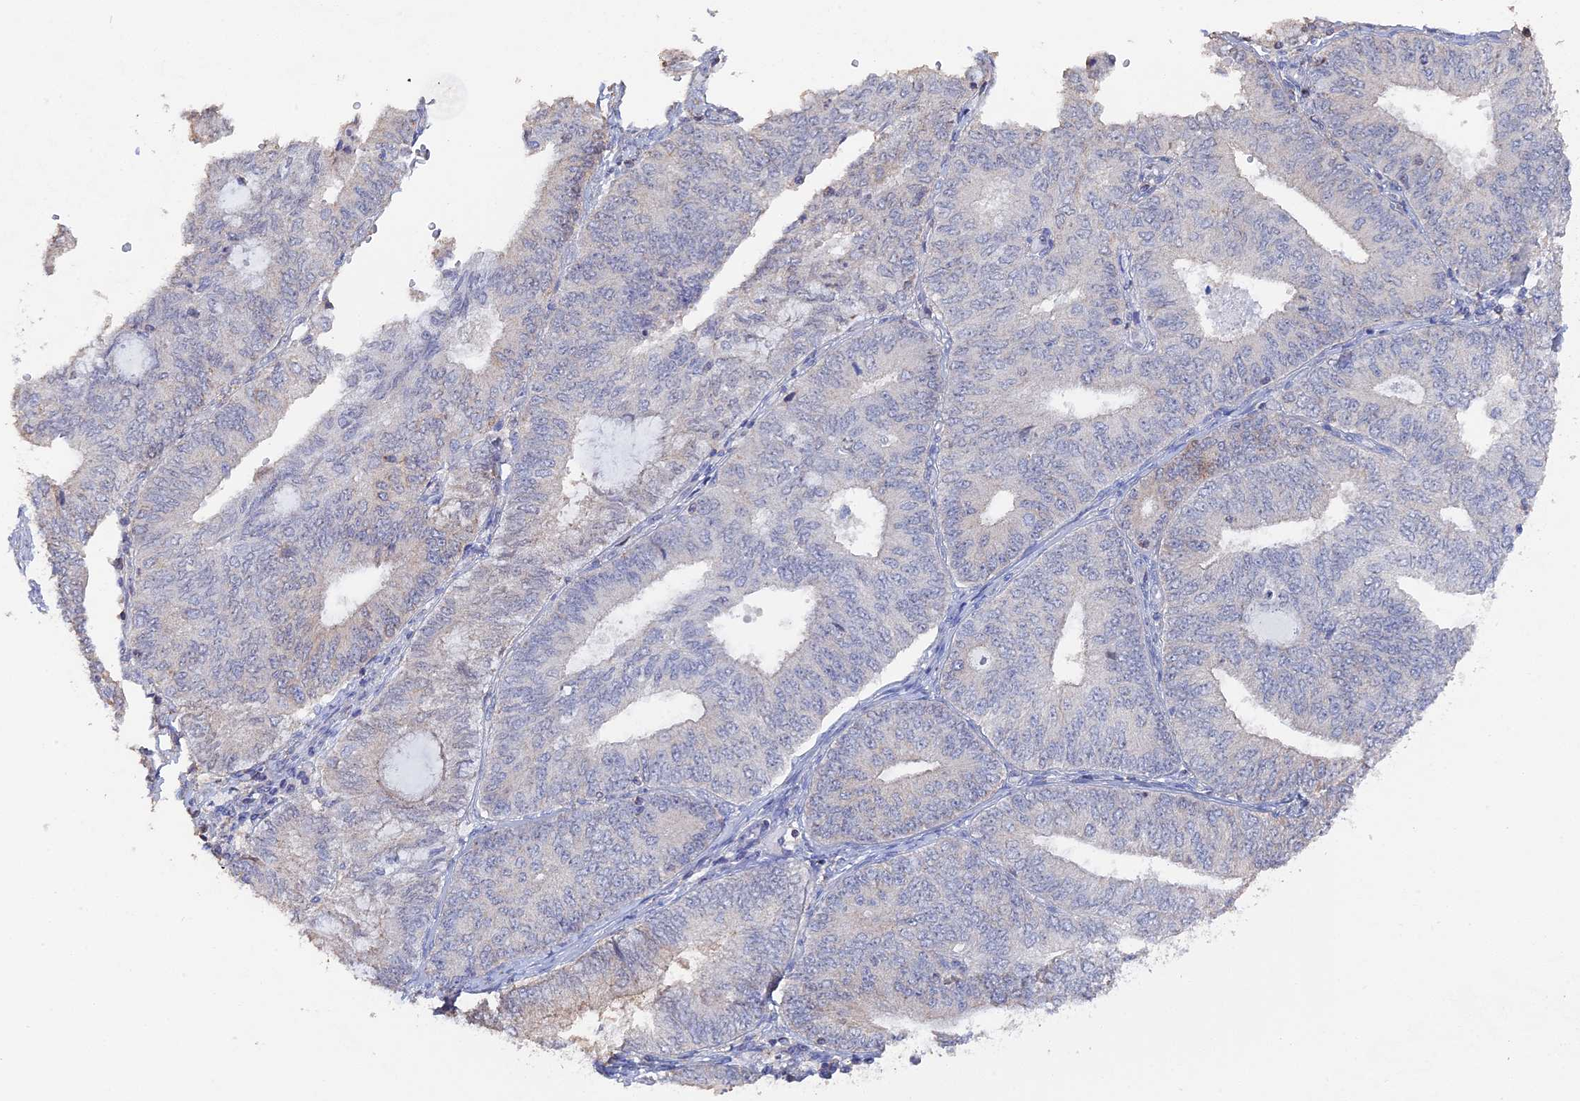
{"staining": {"intensity": "negative", "quantity": "none", "location": "none"}, "tissue": "endometrial cancer", "cell_type": "Tumor cells", "image_type": "cancer", "snomed": [{"axis": "morphology", "description": "Adenocarcinoma, NOS"}, {"axis": "topography", "description": "Endometrium"}], "caption": "A histopathology image of human endometrial adenocarcinoma is negative for staining in tumor cells.", "gene": "SEMG2", "patient": {"sex": "female", "age": 68}}